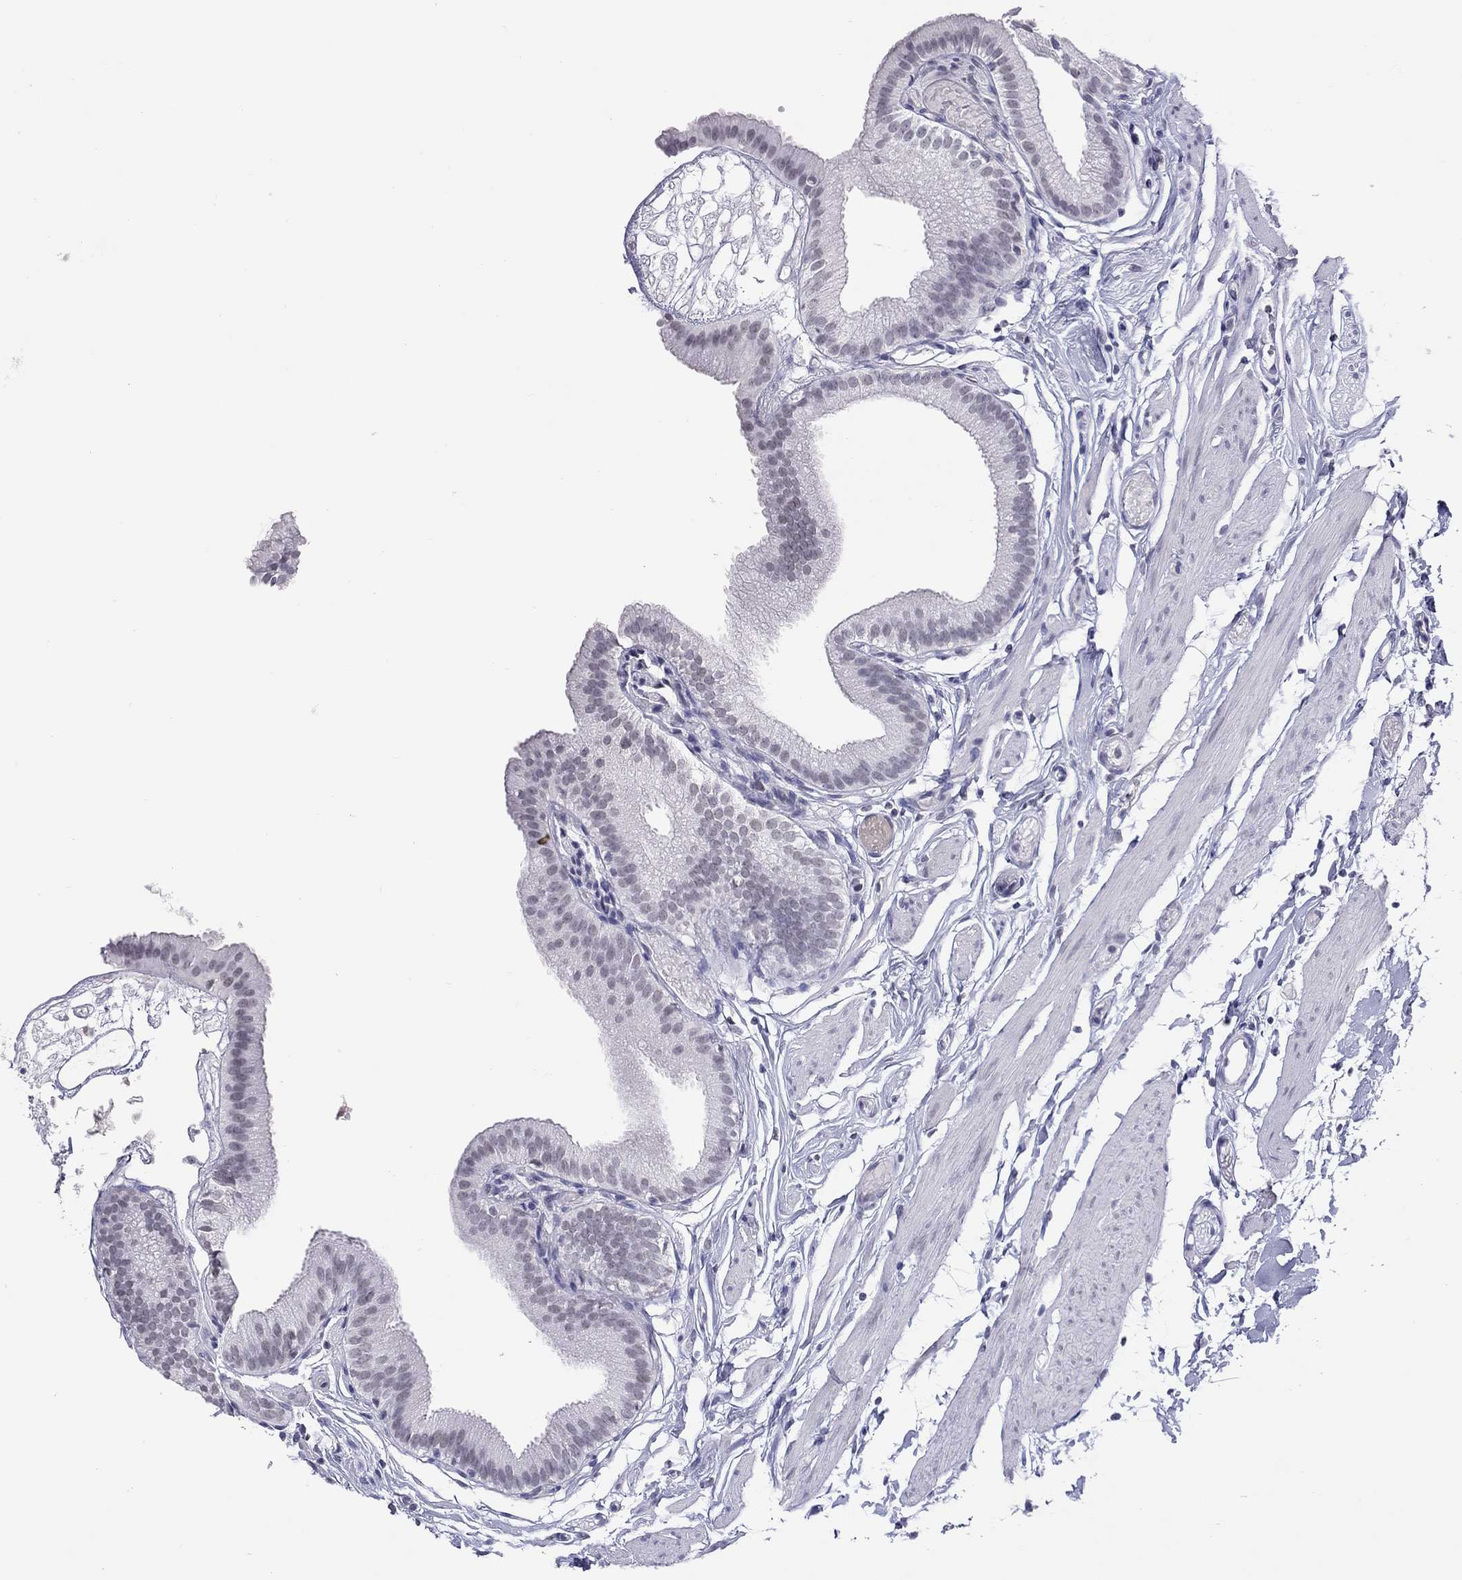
{"staining": {"intensity": "negative", "quantity": "none", "location": "none"}, "tissue": "gallbladder", "cell_type": "Glandular cells", "image_type": "normal", "snomed": [{"axis": "morphology", "description": "Normal tissue, NOS"}, {"axis": "topography", "description": "Gallbladder"}], "caption": "Immunohistochemistry photomicrograph of unremarkable gallbladder: gallbladder stained with DAB (3,3'-diaminobenzidine) exhibits no significant protein positivity in glandular cells. The staining was performed using DAB (3,3'-diaminobenzidine) to visualize the protein expression in brown, while the nuclei were stained in blue with hematoxylin (Magnification: 20x).", "gene": "JHY", "patient": {"sex": "female", "age": 45}}